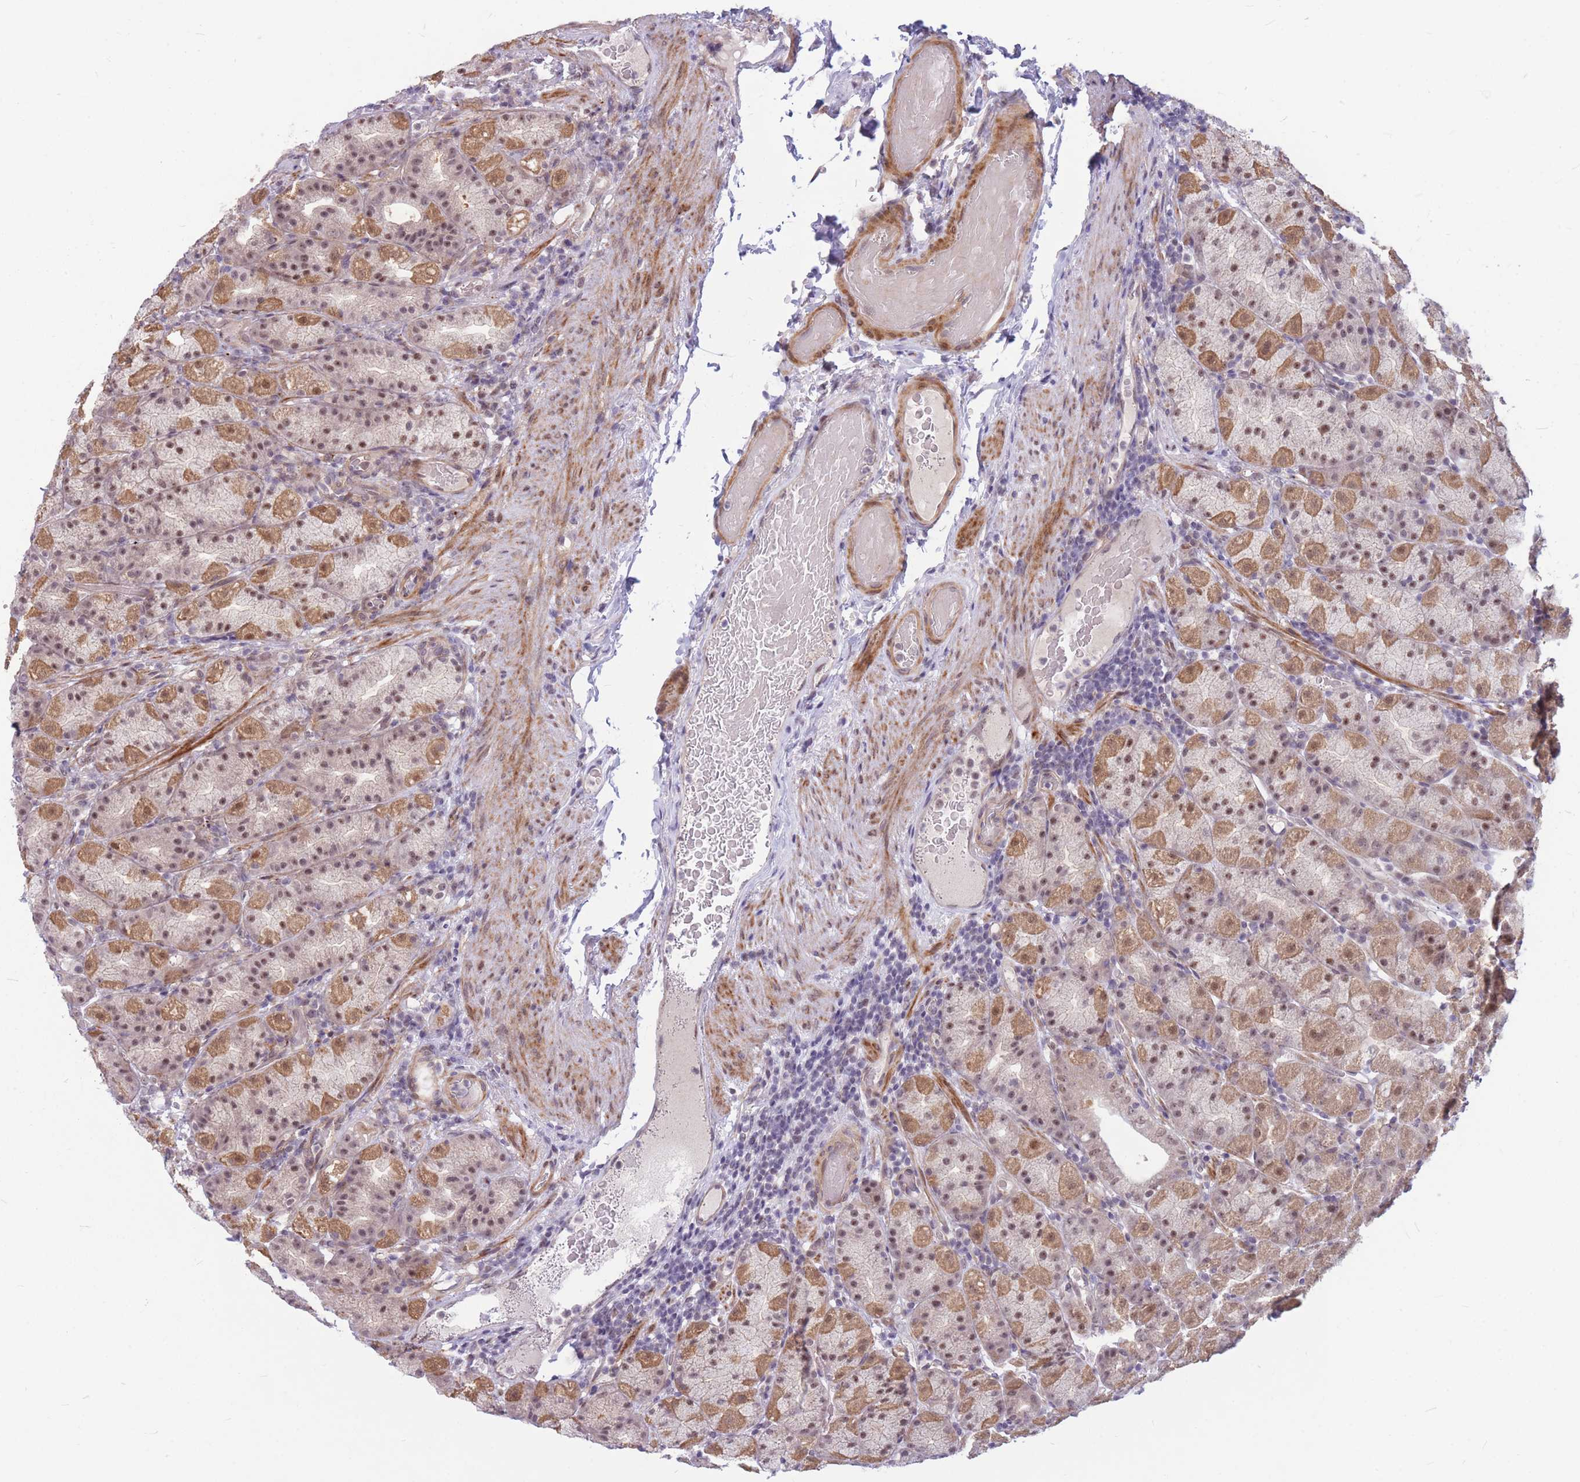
{"staining": {"intensity": "moderate", "quantity": ">75%", "location": "cytoplasmic/membranous,nuclear"}, "tissue": "stomach", "cell_type": "Glandular cells", "image_type": "normal", "snomed": [{"axis": "morphology", "description": "Normal tissue, NOS"}, {"axis": "topography", "description": "Stomach, upper"}, {"axis": "topography", "description": "Stomach"}], "caption": "Brown immunohistochemical staining in normal stomach shows moderate cytoplasmic/membranous,nuclear staining in approximately >75% of glandular cells. The staining was performed using DAB, with brown indicating positive protein expression. Nuclei are stained blue with hematoxylin.", "gene": "ERCC2", "patient": {"sex": "male", "age": 68}}